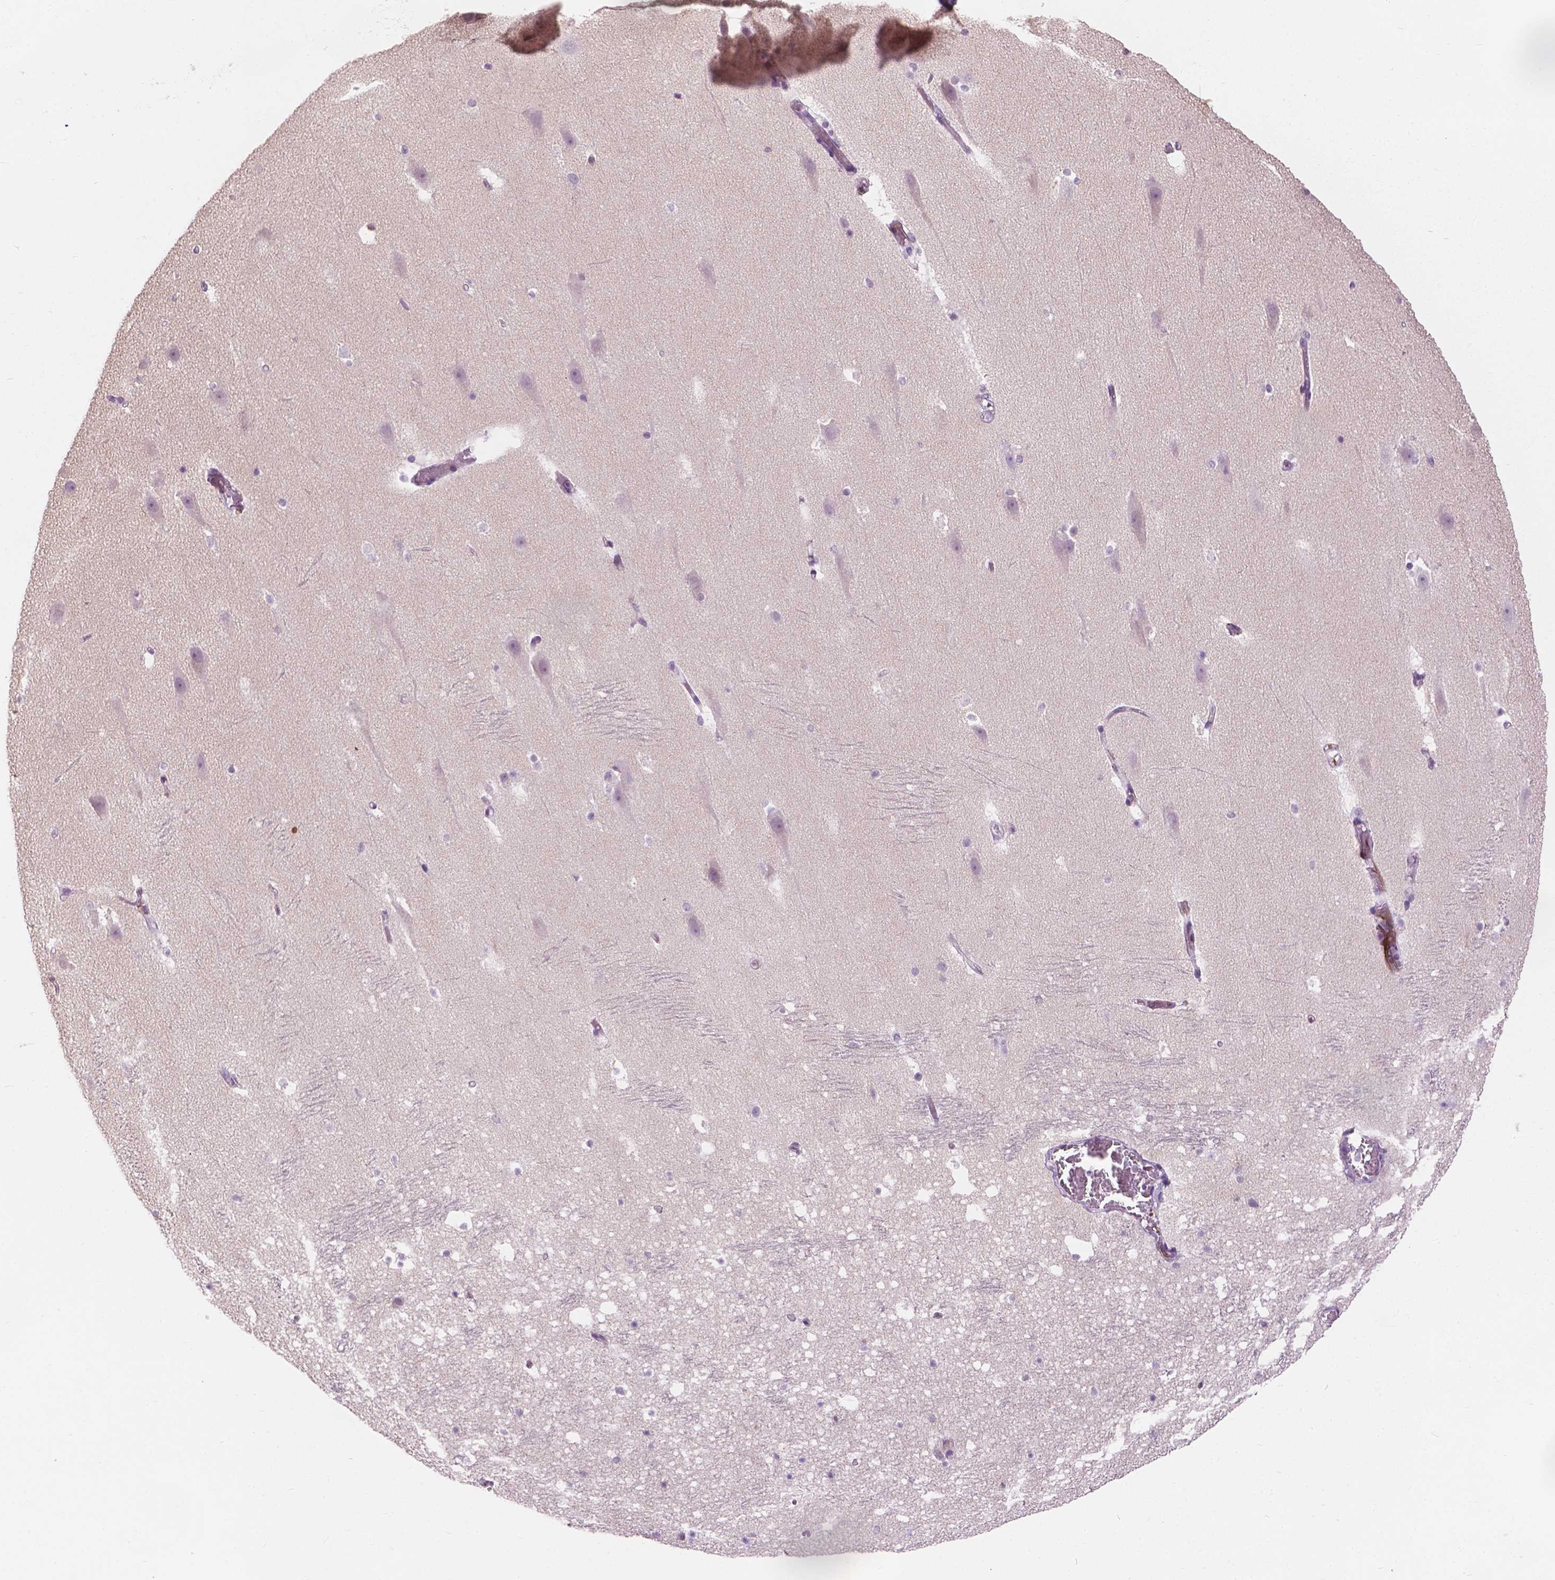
{"staining": {"intensity": "negative", "quantity": "none", "location": "none"}, "tissue": "hippocampus", "cell_type": "Glial cells", "image_type": "normal", "snomed": [{"axis": "morphology", "description": "Normal tissue, NOS"}, {"axis": "topography", "description": "Hippocampus"}], "caption": "This is an immunohistochemistry photomicrograph of normal human hippocampus. There is no staining in glial cells.", "gene": "CFAP126", "patient": {"sex": "male", "age": 26}}